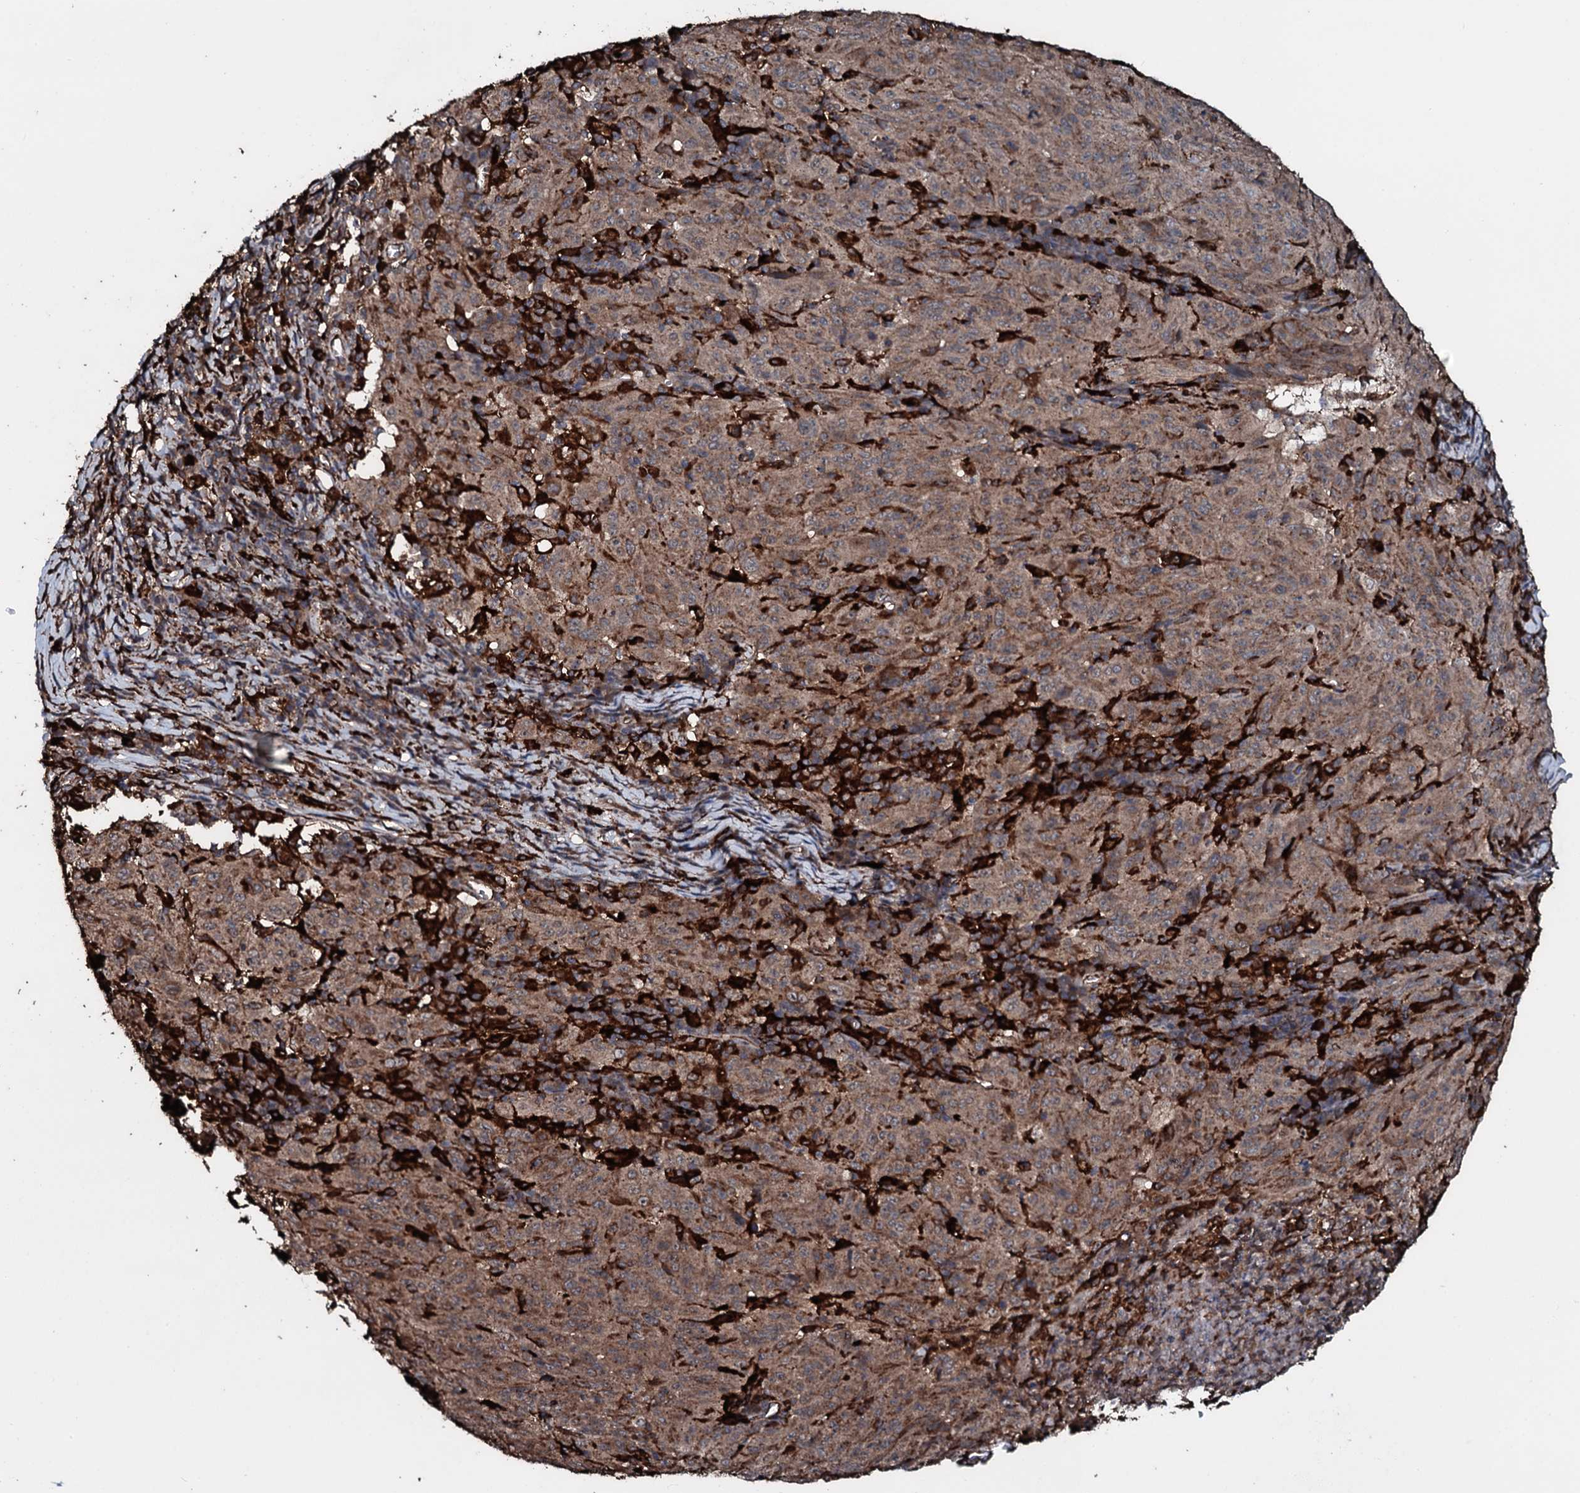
{"staining": {"intensity": "moderate", "quantity": ">75%", "location": "cytoplasmic/membranous"}, "tissue": "pancreatic cancer", "cell_type": "Tumor cells", "image_type": "cancer", "snomed": [{"axis": "morphology", "description": "Adenocarcinoma, NOS"}, {"axis": "topography", "description": "Pancreas"}], "caption": "IHC of pancreatic adenocarcinoma demonstrates medium levels of moderate cytoplasmic/membranous positivity in about >75% of tumor cells.", "gene": "TPGS2", "patient": {"sex": "male", "age": 63}}